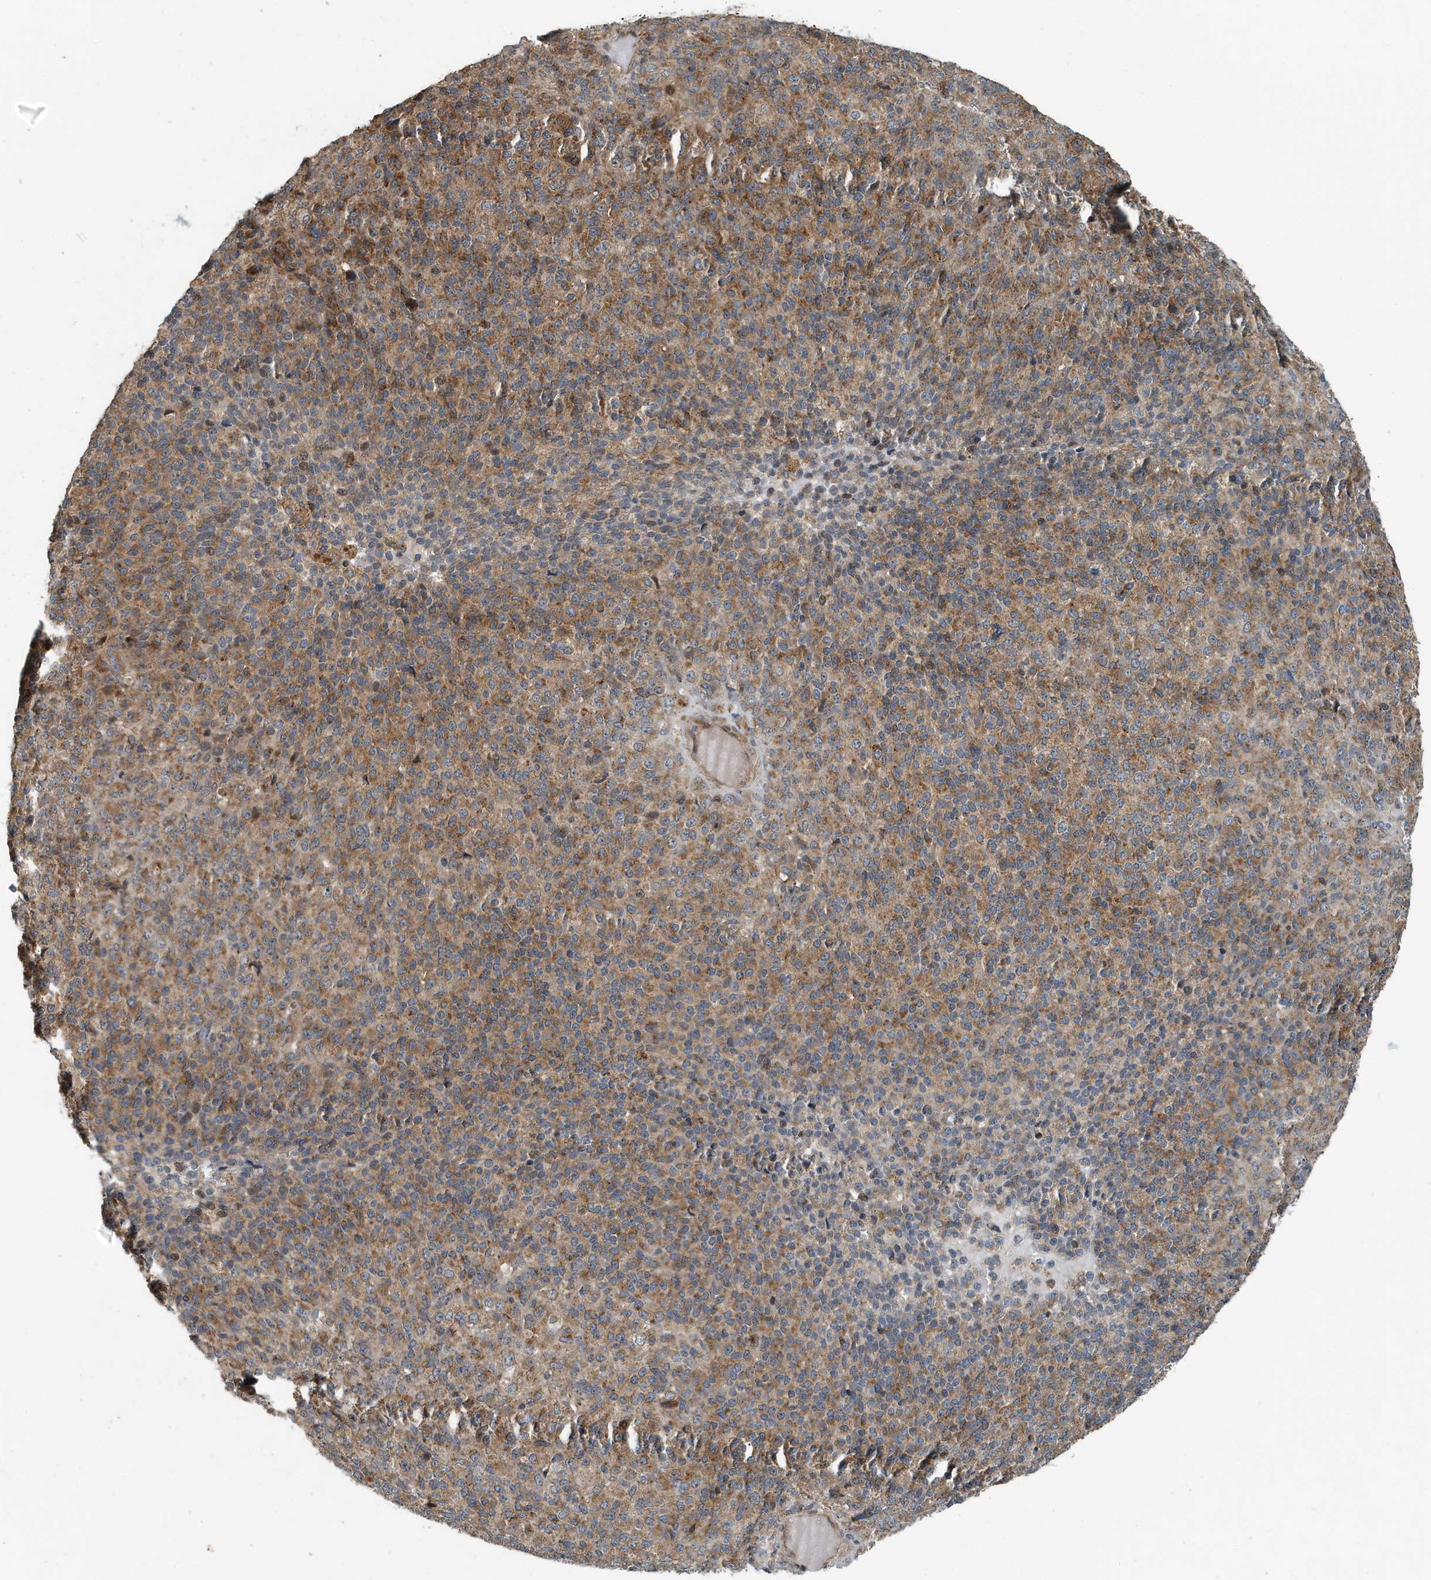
{"staining": {"intensity": "weak", "quantity": ">75%", "location": "cytoplasmic/membranous"}, "tissue": "melanoma", "cell_type": "Tumor cells", "image_type": "cancer", "snomed": [{"axis": "morphology", "description": "Malignant melanoma, Metastatic site"}, {"axis": "topography", "description": "Brain"}], "caption": "Weak cytoplasmic/membranous protein positivity is identified in approximately >75% of tumor cells in melanoma.", "gene": "KIF15", "patient": {"sex": "female", "age": 56}}